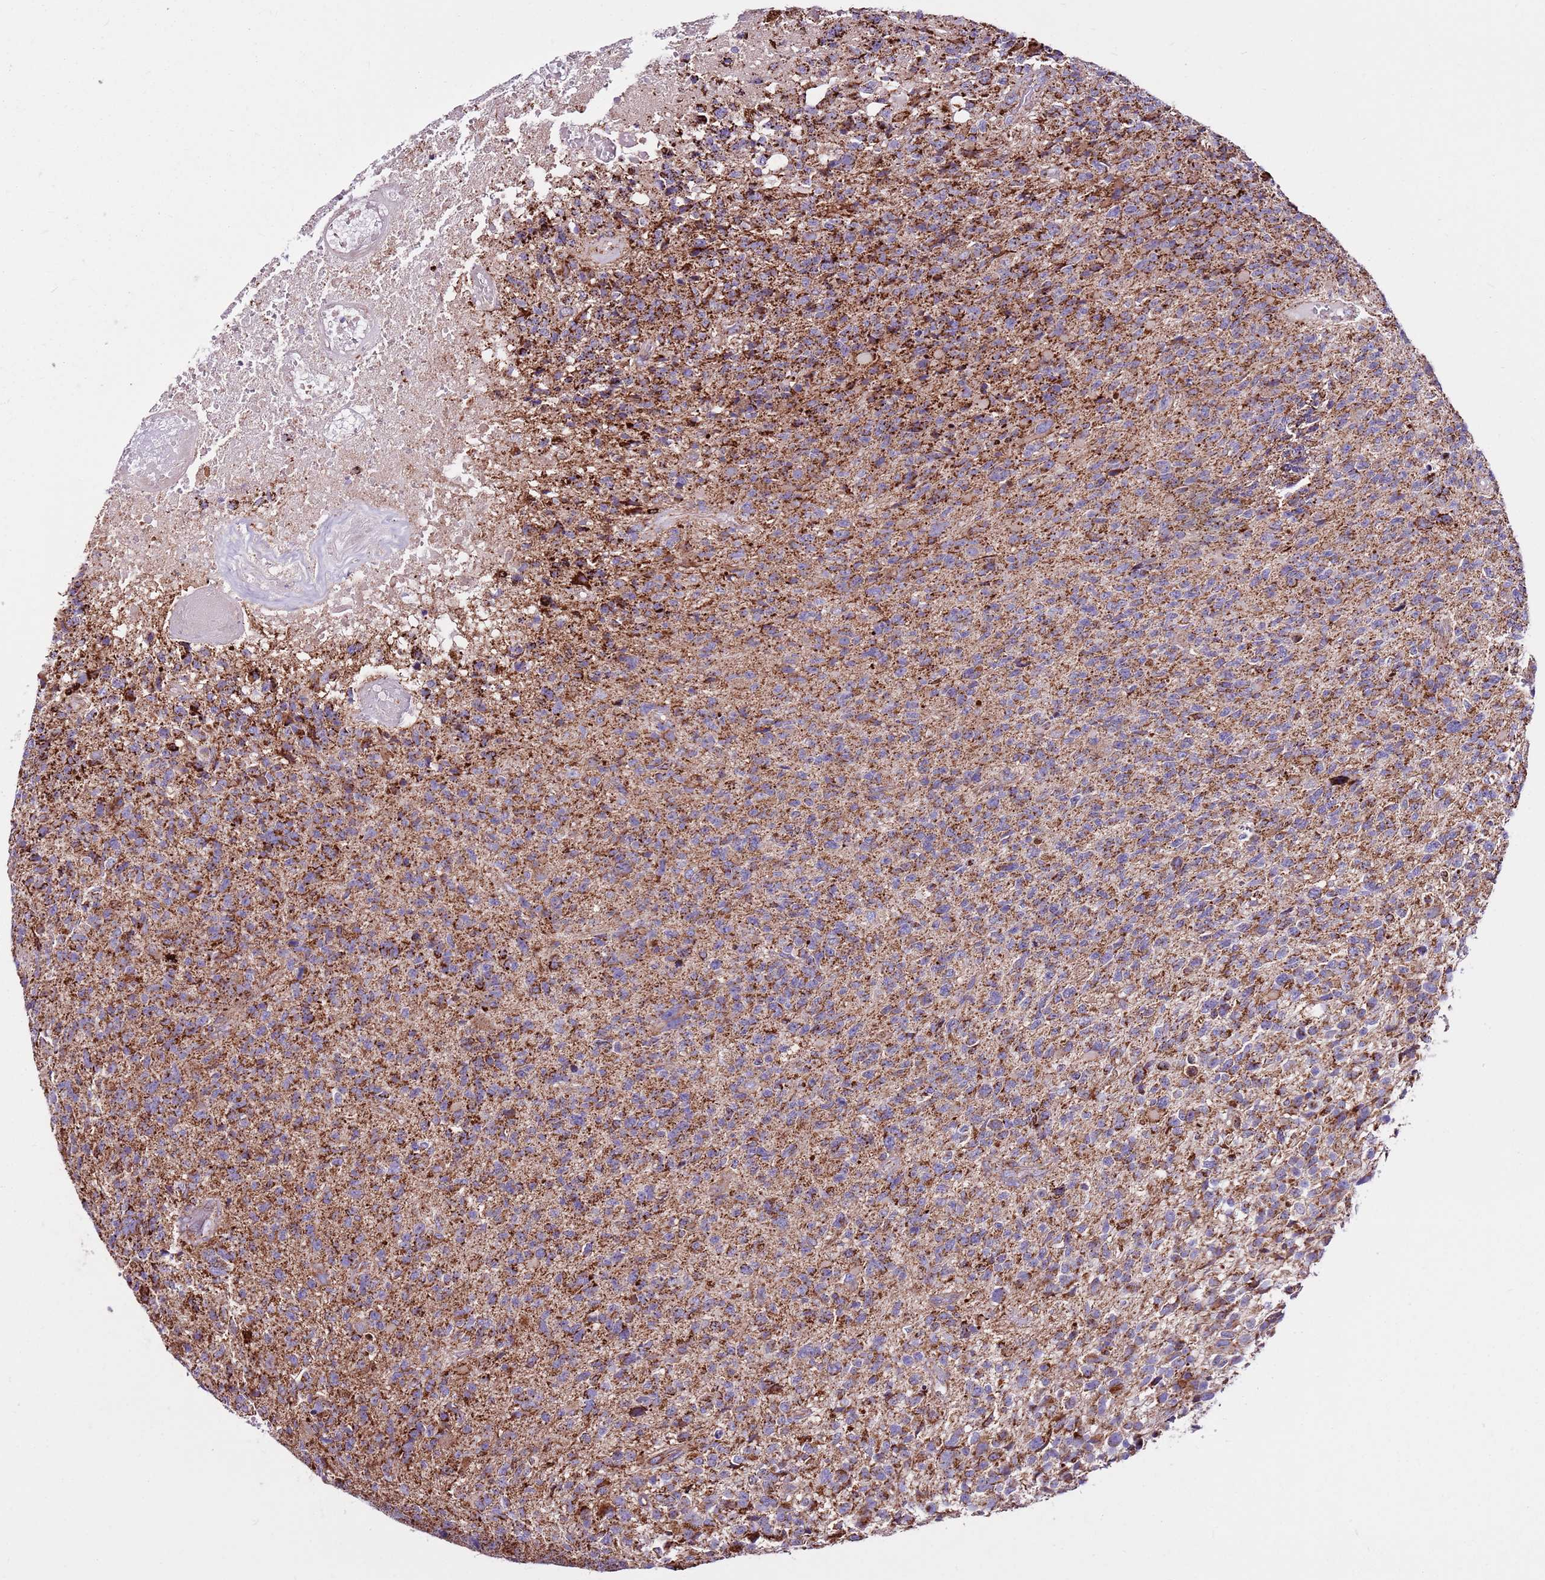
{"staining": {"intensity": "moderate", "quantity": ">75%", "location": "cytoplasmic/membranous"}, "tissue": "glioma", "cell_type": "Tumor cells", "image_type": "cancer", "snomed": [{"axis": "morphology", "description": "Glioma, malignant, High grade"}, {"axis": "topography", "description": "Brain"}], "caption": "Tumor cells exhibit medium levels of moderate cytoplasmic/membranous positivity in approximately >75% of cells in glioma. Nuclei are stained in blue.", "gene": "HECTD4", "patient": {"sex": "male", "age": 76}}